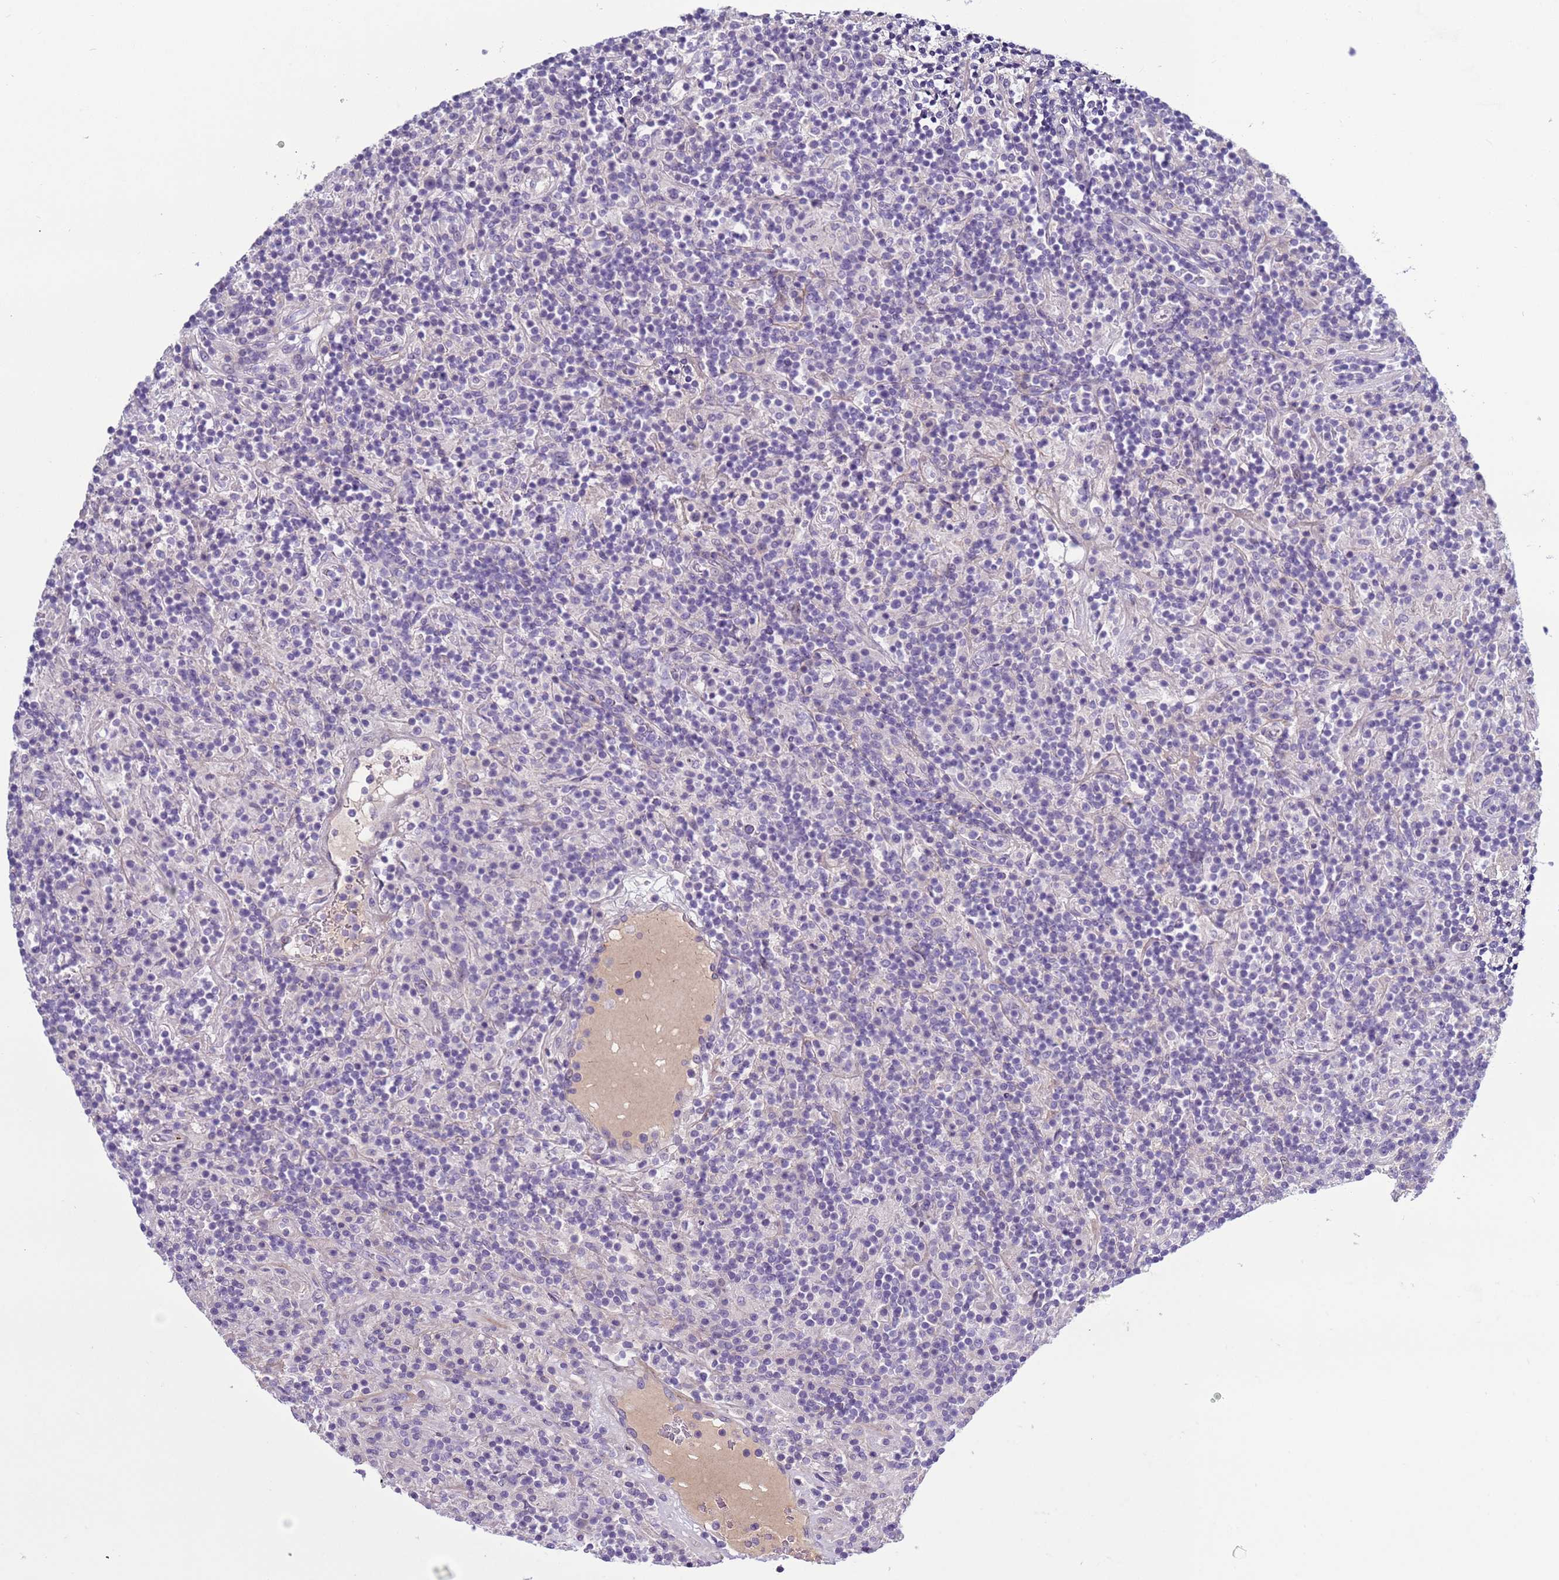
{"staining": {"intensity": "negative", "quantity": "none", "location": "none"}, "tissue": "lymphoma", "cell_type": "Tumor cells", "image_type": "cancer", "snomed": [{"axis": "morphology", "description": "Hodgkin's disease, NOS"}, {"axis": "topography", "description": "Lymph node"}], "caption": "A photomicrograph of Hodgkin's disease stained for a protein displays no brown staining in tumor cells. Brightfield microscopy of IHC stained with DAB (3,3'-diaminobenzidine) (brown) and hematoxylin (blue), captured at high magnification.", "gene": "TRIM51", "patient": {"sex": "male", "age": 70}}